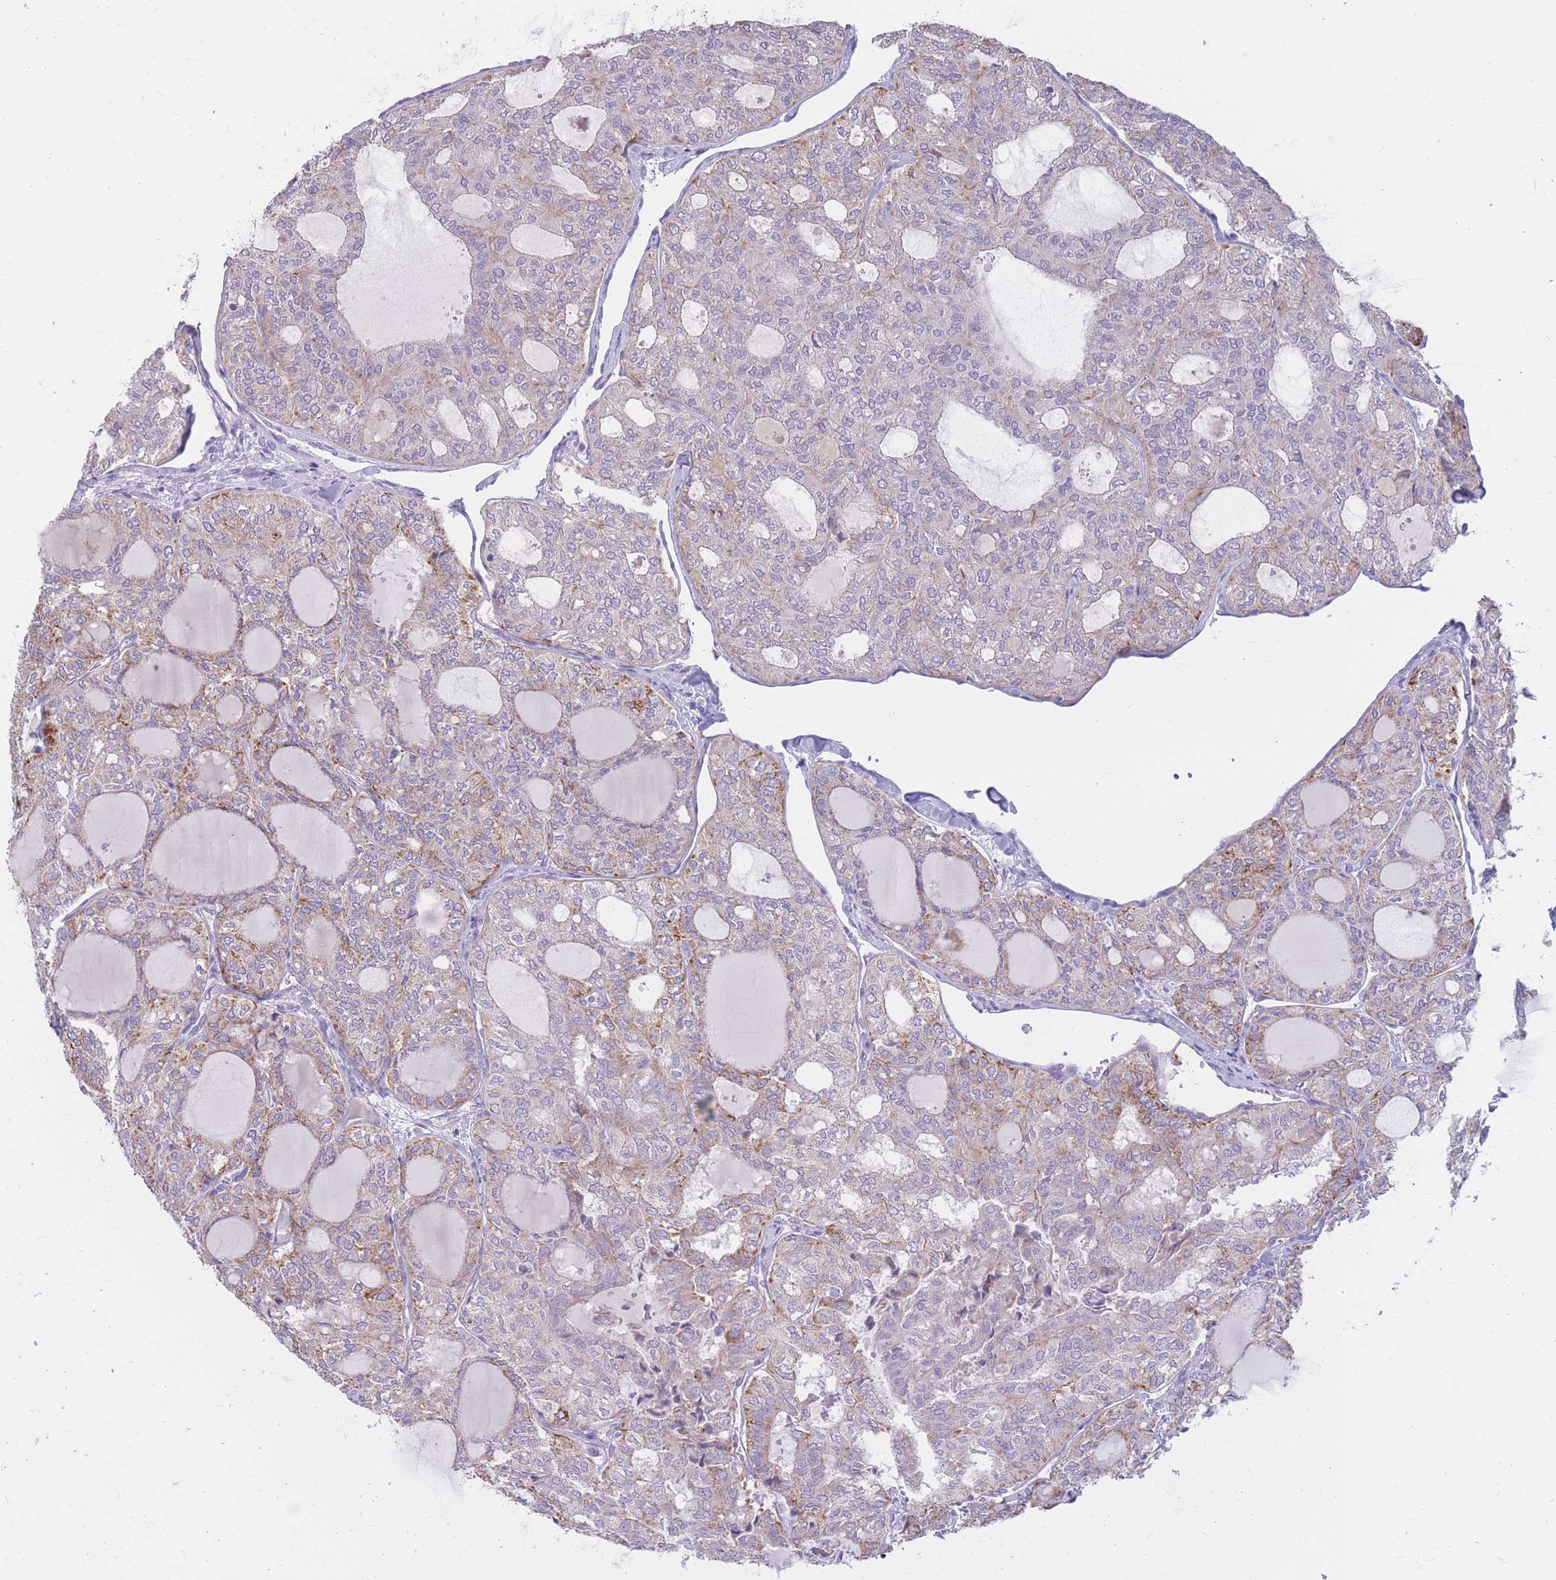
{"staining": {"intensity": "weak", "quantity": "<25%", "location": "cytoplasmic/membranous"}, "tissue": "thyroid cancer", "cell_type": "Tumor cells", "image_type": "cancer", "snomed": [{"axis": "morphology", "description": "Follicular adenoma carcinoma, NOS"}, {"axis": "topography", "description": "Thyroid gland"}], "caption": "Thyroid cancer was stained to show a protein in brown. There is no significant expression in tumor cells.", "gene": "RNF170", "patient": {"sex": "male", "age": 75}}